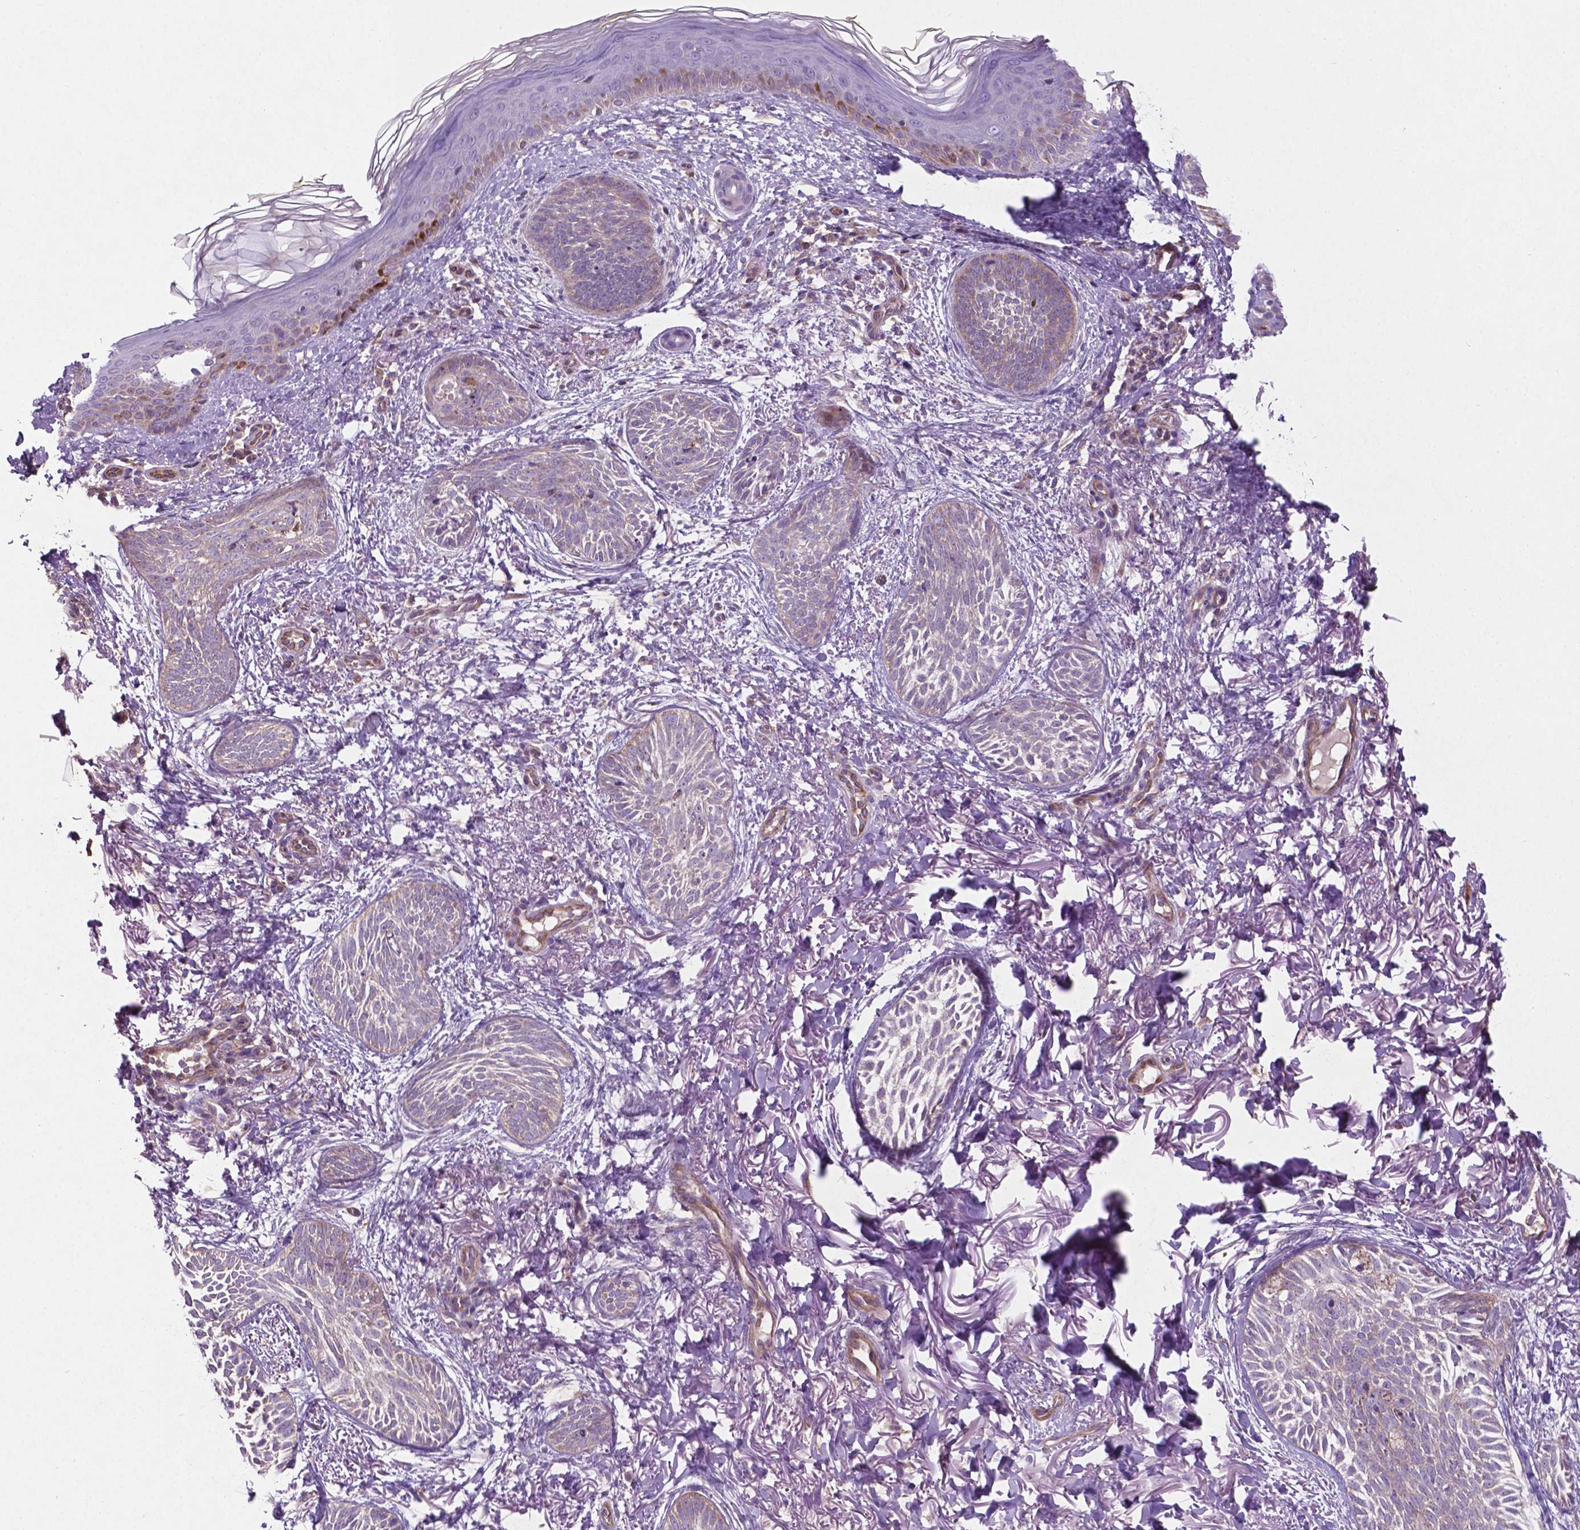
{"staining": {"intensity": "negative", "quantity": "none", "location": "none"}, "tissue": "skin cancer", "cell_type": "Tumor cells", "image_type": "cancer", "snomed": [{"axis": "morphology", "description": "Basal cell carcinoma"}, {"axis": "topography", "description": "Skin"}], "caption": "DAB (3,3'-diaminobenzidine) immunohistochemical staining of skin cancer (basal cell carcinoma) exhibits no significant expression in tumor cells. (Immunohistochemistry (ihc), brightfield microscopy, high magnification).", "gene": "BMP4", "patient": {"sex": "female", "age": 68}}